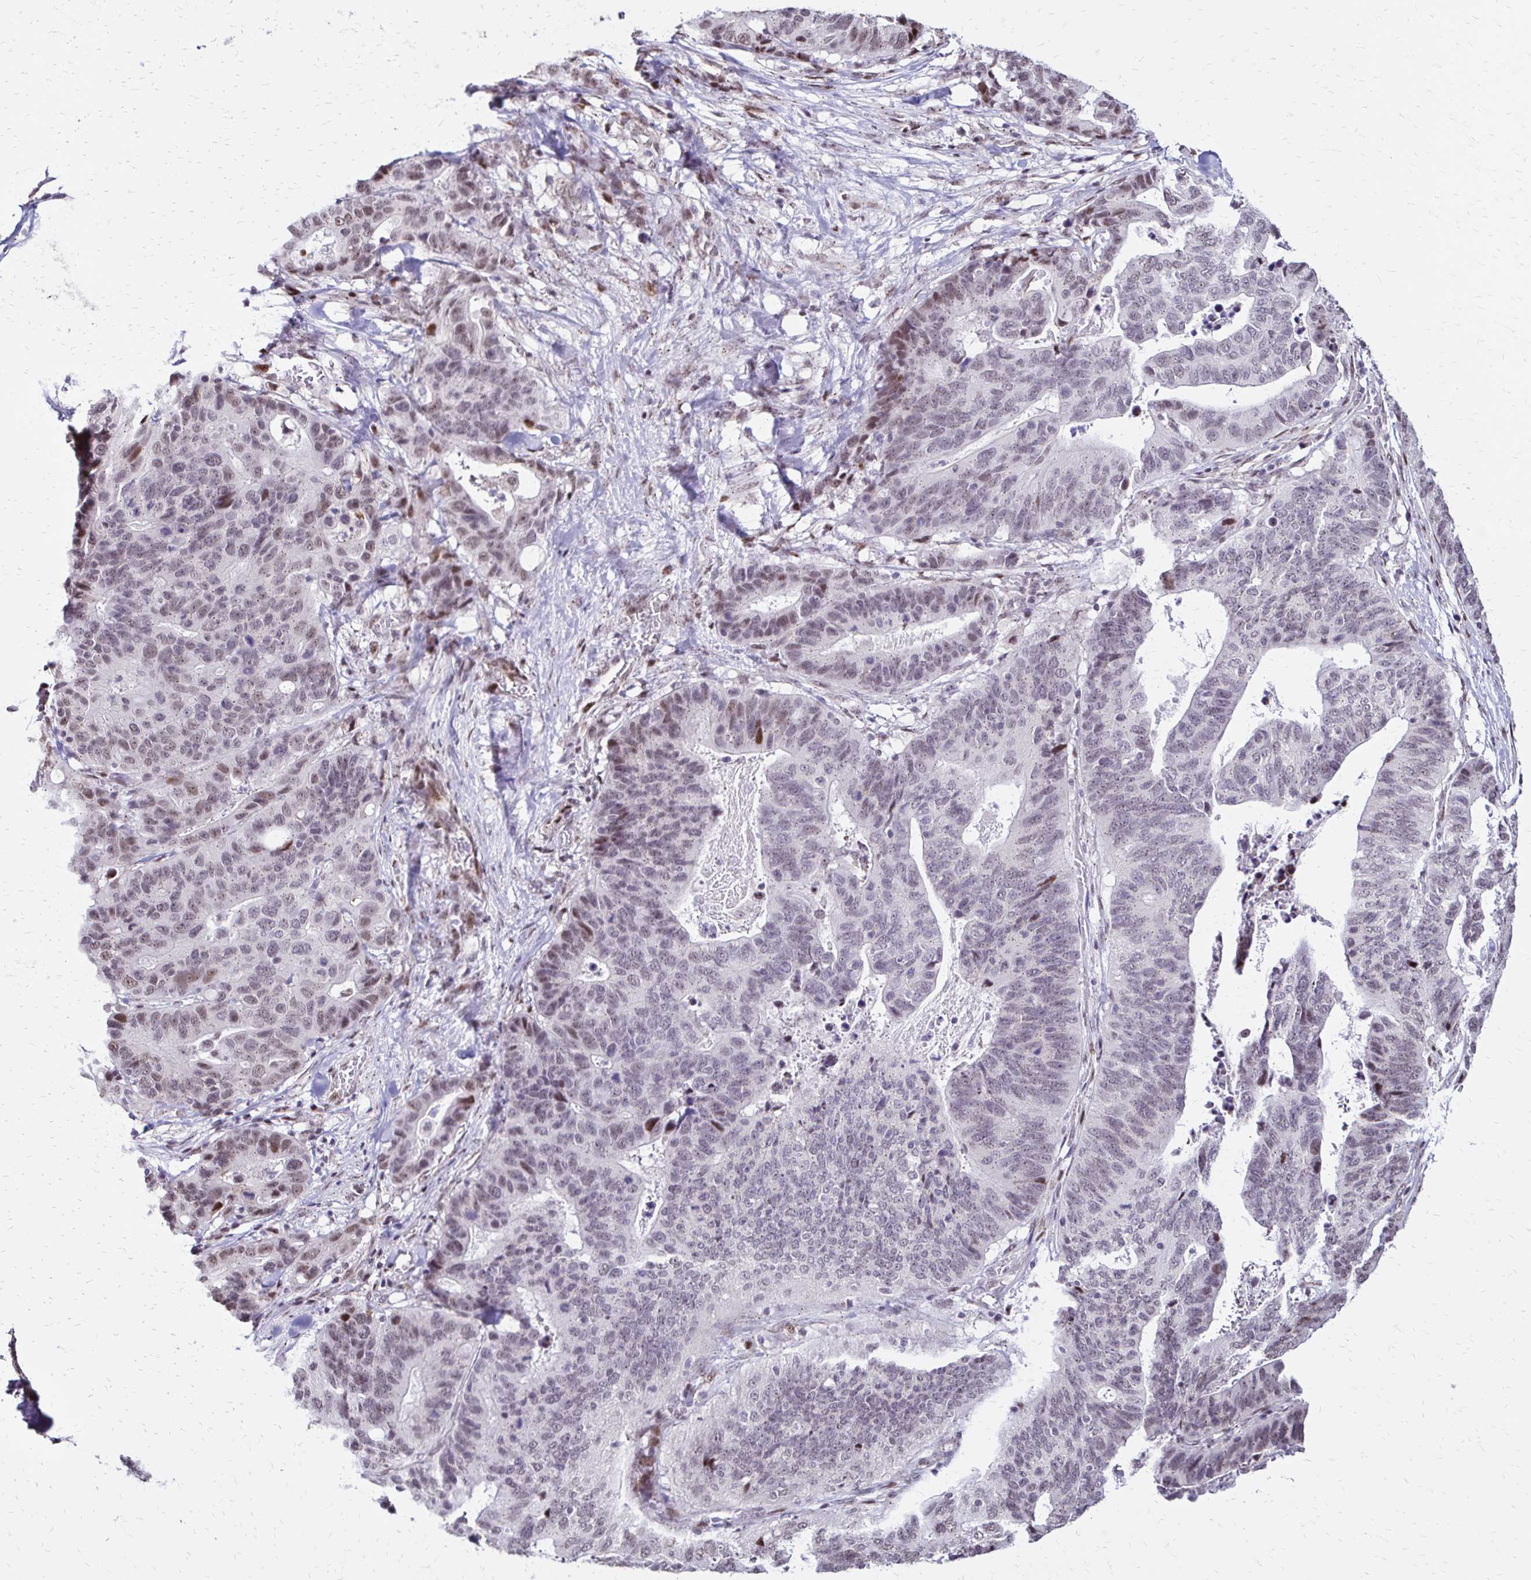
{"staining": {"intensity": "weak", "quantity": "25%-75%", "location": "nuclear"}, "tissue": "stomach cancer", "cell_type": "Tumor cells", "image_type": "cancer", "snomed": [{"axis": "morphology", "description": "Adenocarcinoma, NOS"}, {"axis": "topography", "description": "Stomach, upper"}], "caption": "Immunohistochemistry (IHC) photomicrograph of stomach cancer (adenocarcinoma) stained for a protein (brown), which shows low levels of weak nuclear staining in approximately 25%-75% of tumor cells.", "gene": "TOB1", "patient": {"sex": "female", "age": 67}}